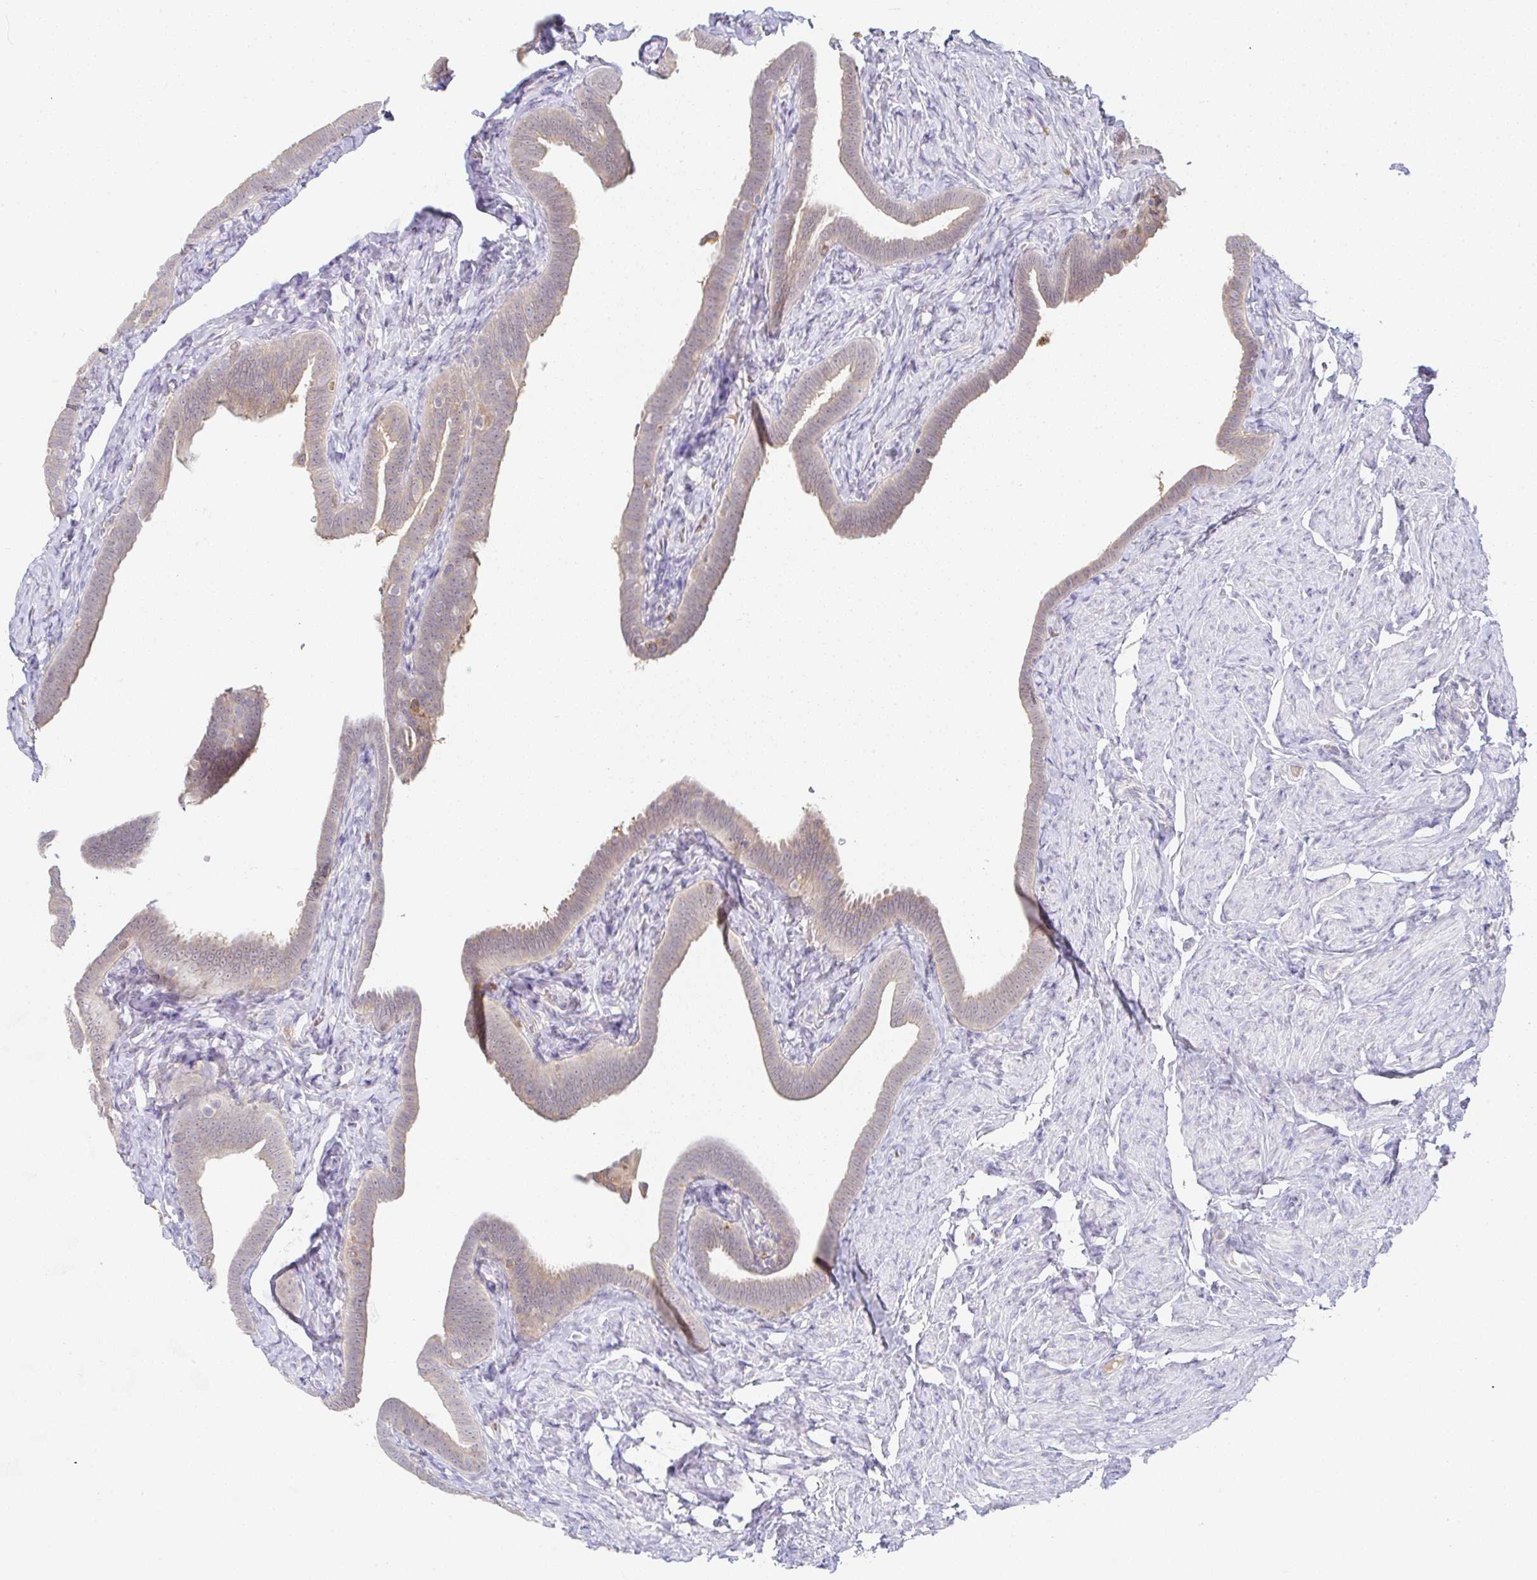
{"staining": {"intensity": "moderate", "quantity": "25%-75%", "location": "cytoplasmic/membranous"}, "tissue": "fallopian tube", "cell_type": "Glandular cells", "image_type": "normal", "snomed": [{"axis": "morphology", "description": "Normal tissue, NOS"}, {"axis": "topography", "description": "Fallopian tube"}], "caption": "An image of human fallopian tube stained for a protein displays moderate cytoplasmic/membranous brown staining in glandular cells. The protein is shown in brown color, while the nuclei are stained blue.", "gene": "DERL2", "patient": {"sex": "female", "age": 69}}